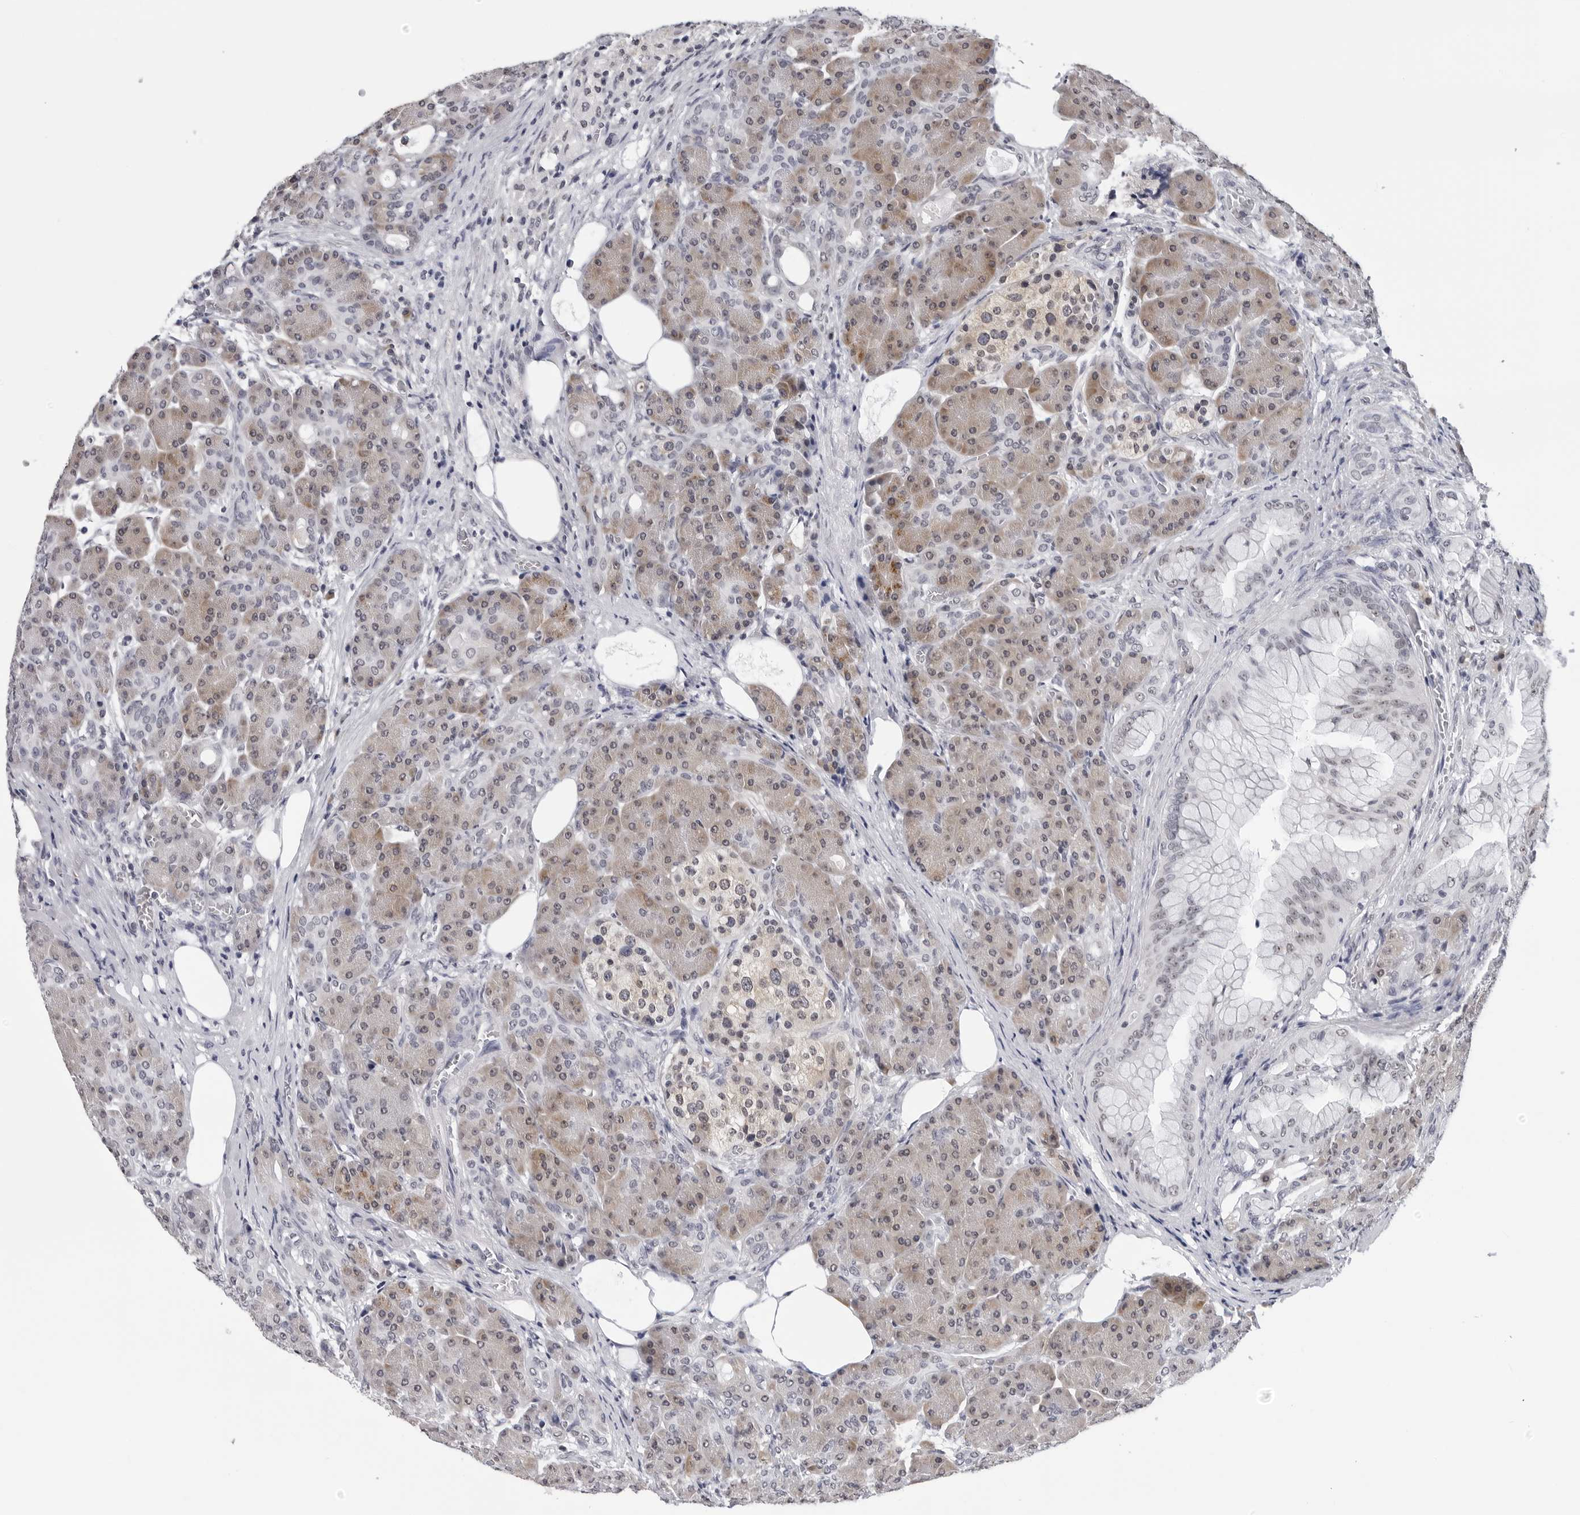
{"staining": {"intensity": "moderate", "quantity": ">75%", "location": "cytoplasmic/membranous,nuclear"}, "tissue": "pancreas", "cell_type": "Exocrine glandular cells", "image_type": "normal", "snomed": [{"axis": "morphology", "description": "Normal tissue, NOS"}, {"axis": "topography", "description": "Pancreas"}], "caption": "Pancreas was stained to show a protein in brown. There is medium levels of moderate cytoplasmic/membranous,nuclear positivity in approximately >75% of exocrine glandular cells. The staining was performed using DAB, with brown indicating positive protein expression. Nuclei are stained blue with hematoxylin.", "gene": "GNL2", "patient": {"sex": "male", "age": 63}}